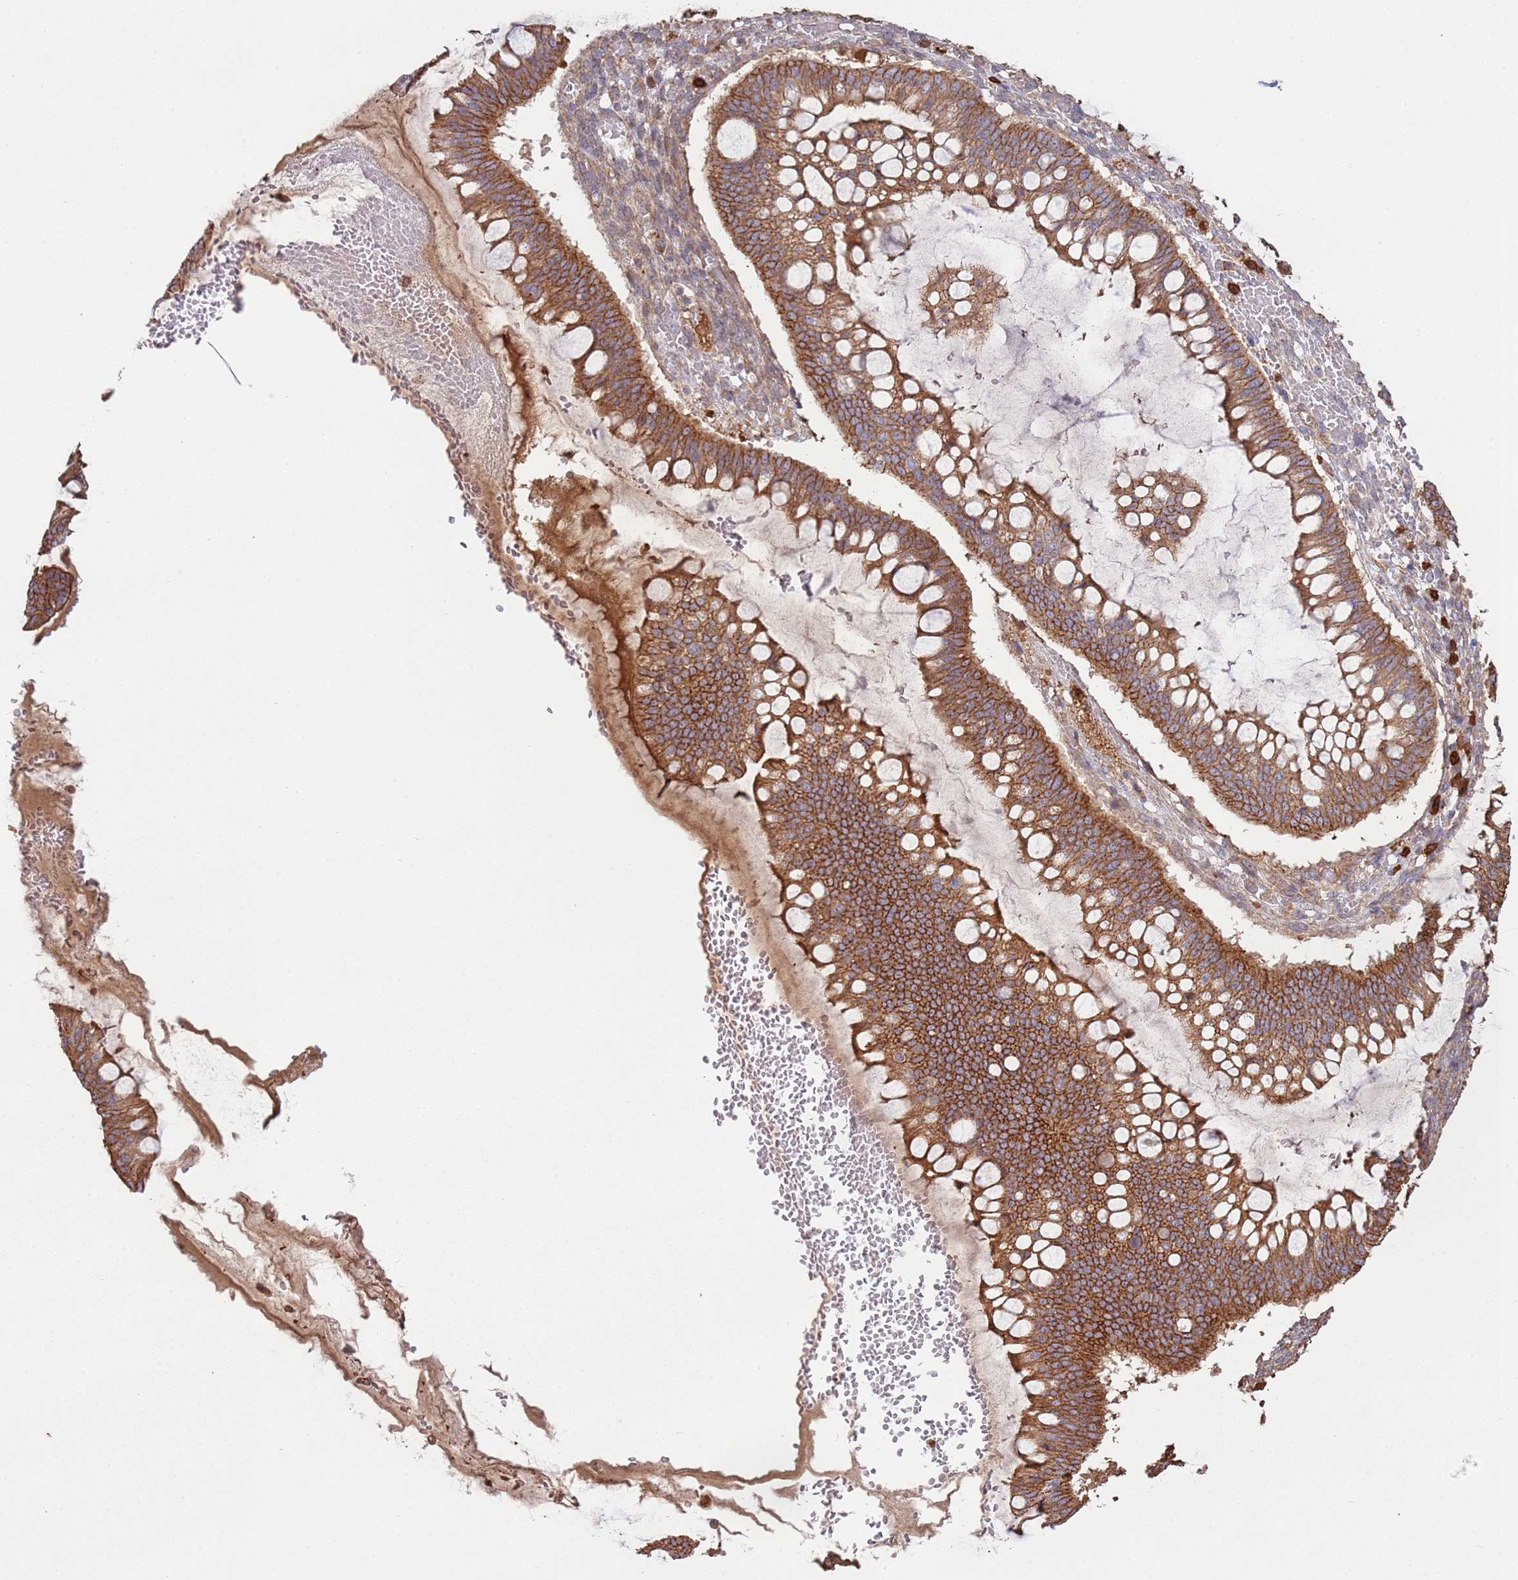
{"staining": {"intensity": "moderate", "quantity": ">75%", "location": "cytoplasmic/membranous"}, "tissue": "ovarian cancer", "cell_type": "Tumor cells", "image_type": "cancer", "snomed": [{"axis": "morphology", "description": "Cystadenocarcinoma, mucinous, NOS"}, {"axis": "topography", "description": "Ovary"}], "caption": "Human ovarian mucinous cystadenocarcinoma stained with a brown dye reveals moderate cytoplasmic/membranous positive positivity in about >75% of tumor cells.", "gene": "NDUFAF4", "patient": {"sex": "female", "age": 73}}